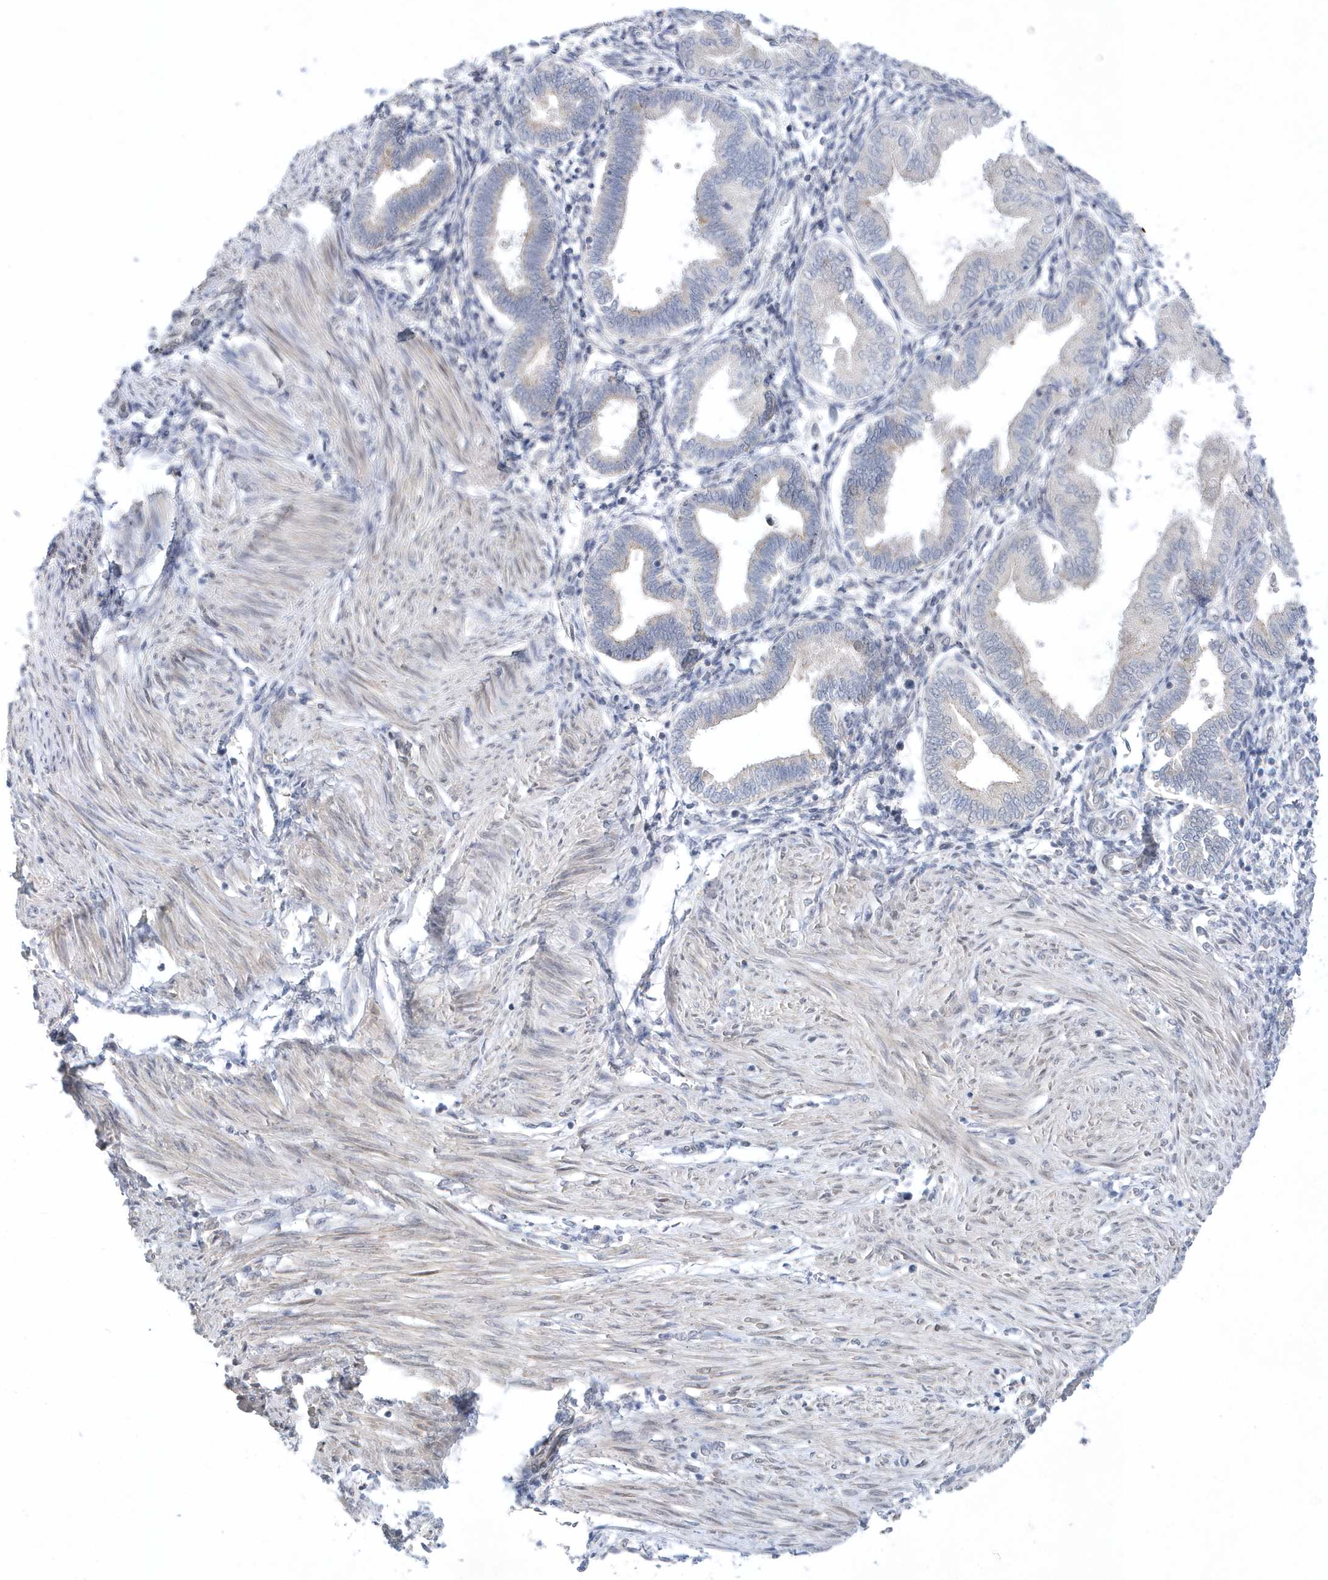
{"staining": {"intensity": "negative", "quantity": "none", "location": "none"}, "tissue": "endometrium", "cell_type": "Cells in endometrial stroma", "image_type": "normal", "snomed": [{"axis": "morphology", "description": "Normal tissue, NOS"}, {"axis": "topography", "description": "Endometrium"}], "caption": "Immunohistochemistry image of normal endometrium: human endometrium stained with DAB demonstrates no significant protein staining in cells in endometrial stroma. (DAB IHC with hematoxylin counter stain).", "gene": "ZC3H12D", "patient": {"sex": "female", "age": 53}}